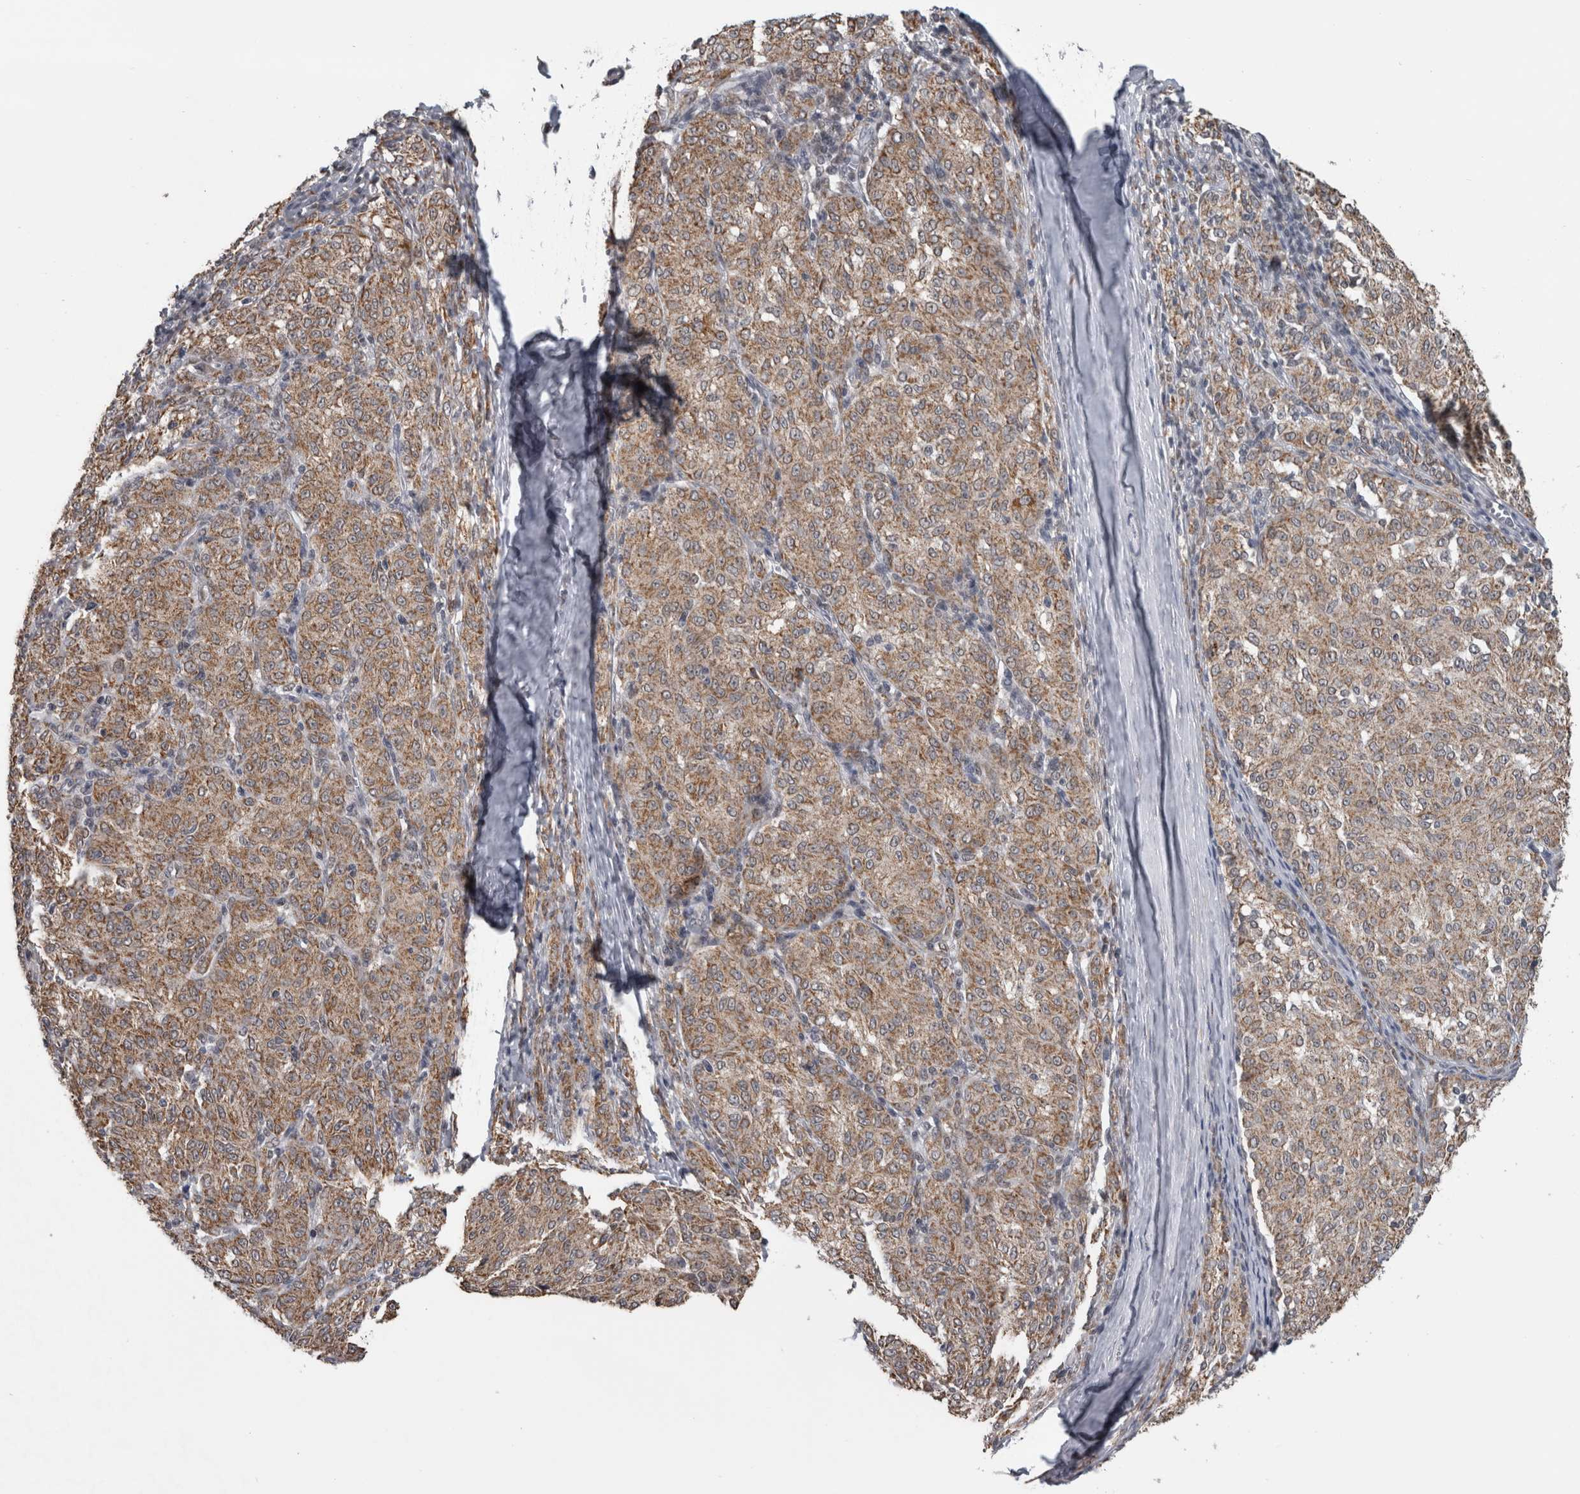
{"staining": {"intensity": "moderate", "quantity": ">75%", "location": "cytoplasmic/membranous"}, "tissue": "melanoma", "cell_type": "Tumor cells", "image_type": "cancer", "snomed": [{"axis": "morphology", "description": "Malignant melanoma, NOS"}, {"axis": "topography", "description": "Skin"}], "caption": "DAB (3,3'-diaminobenzidine) immunohistochemical staining of human malignant melanoma reveals moderate cytoplasmic/membranous protein positivity in about >75% of tumor cells. The protein is shown in brown color, while the nuclei are stained blue.", "gene": "OR2K2", "patient": {"sex": "female", "age": 72}}